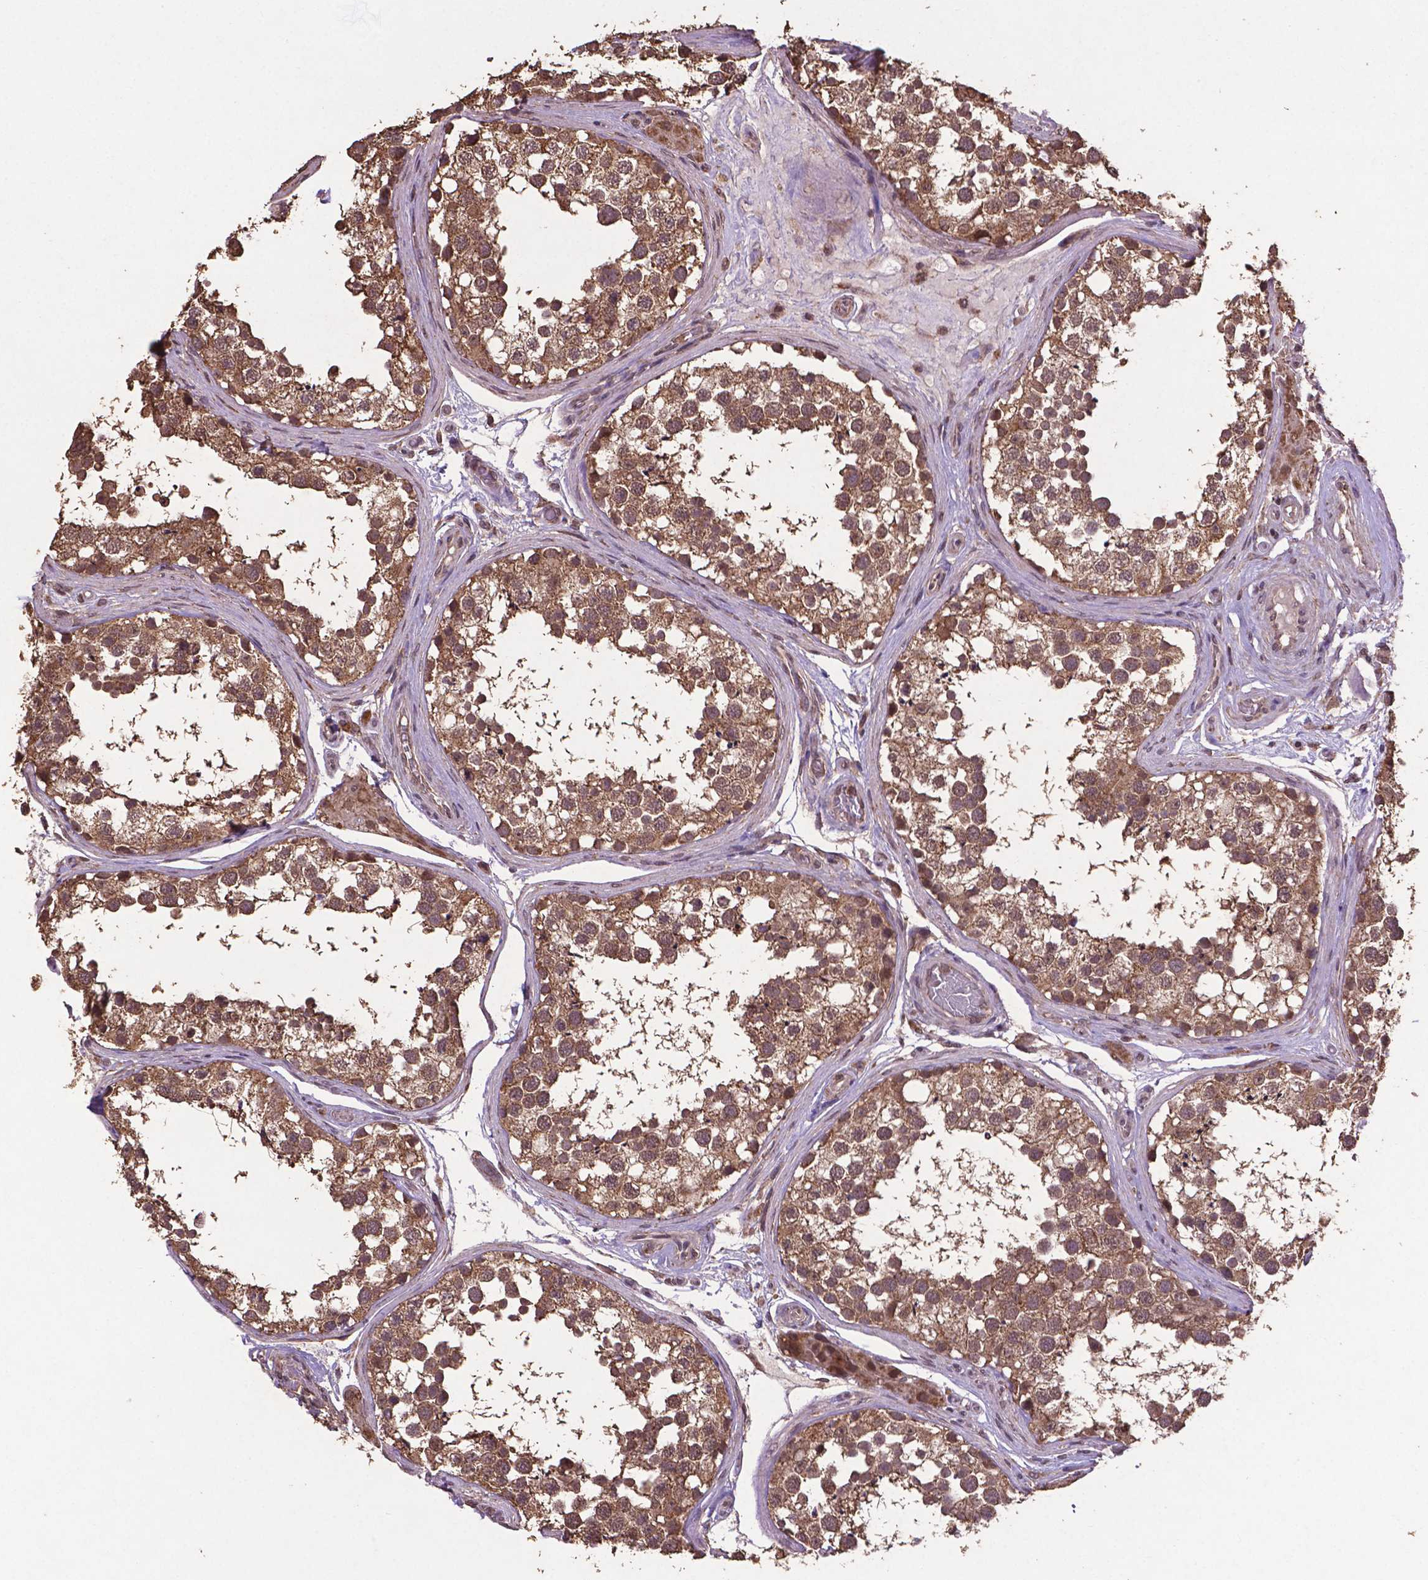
{"staining": {"intensity": "moderate", "quantity": ">75%", "location": "cytoplasmic/membranous,nuclear"}, "tissue": "testis", "cell_type": "Cells in seminiferous ducts", "image_type": "normal", "snomed": [{"axis": "morphology", "description": "Normal tissue, NOS"}, {"axis": "morphology", "description": "Seminoma, NOS"}, {"axis": "topography", "description": "Testis"}], "caption": "Protein expression analysis of normal testis shows moderate cytoplasmic/membranous,nuclear expression in about >75% of cells in seminiferous ducts. The staining is performed using DAB brown chromogen to label protein expression. The nuclei are counter-stained blue using hematoxylin.", "gene": "DCAF1", "patient": {"sex": "male", "age": 65}}